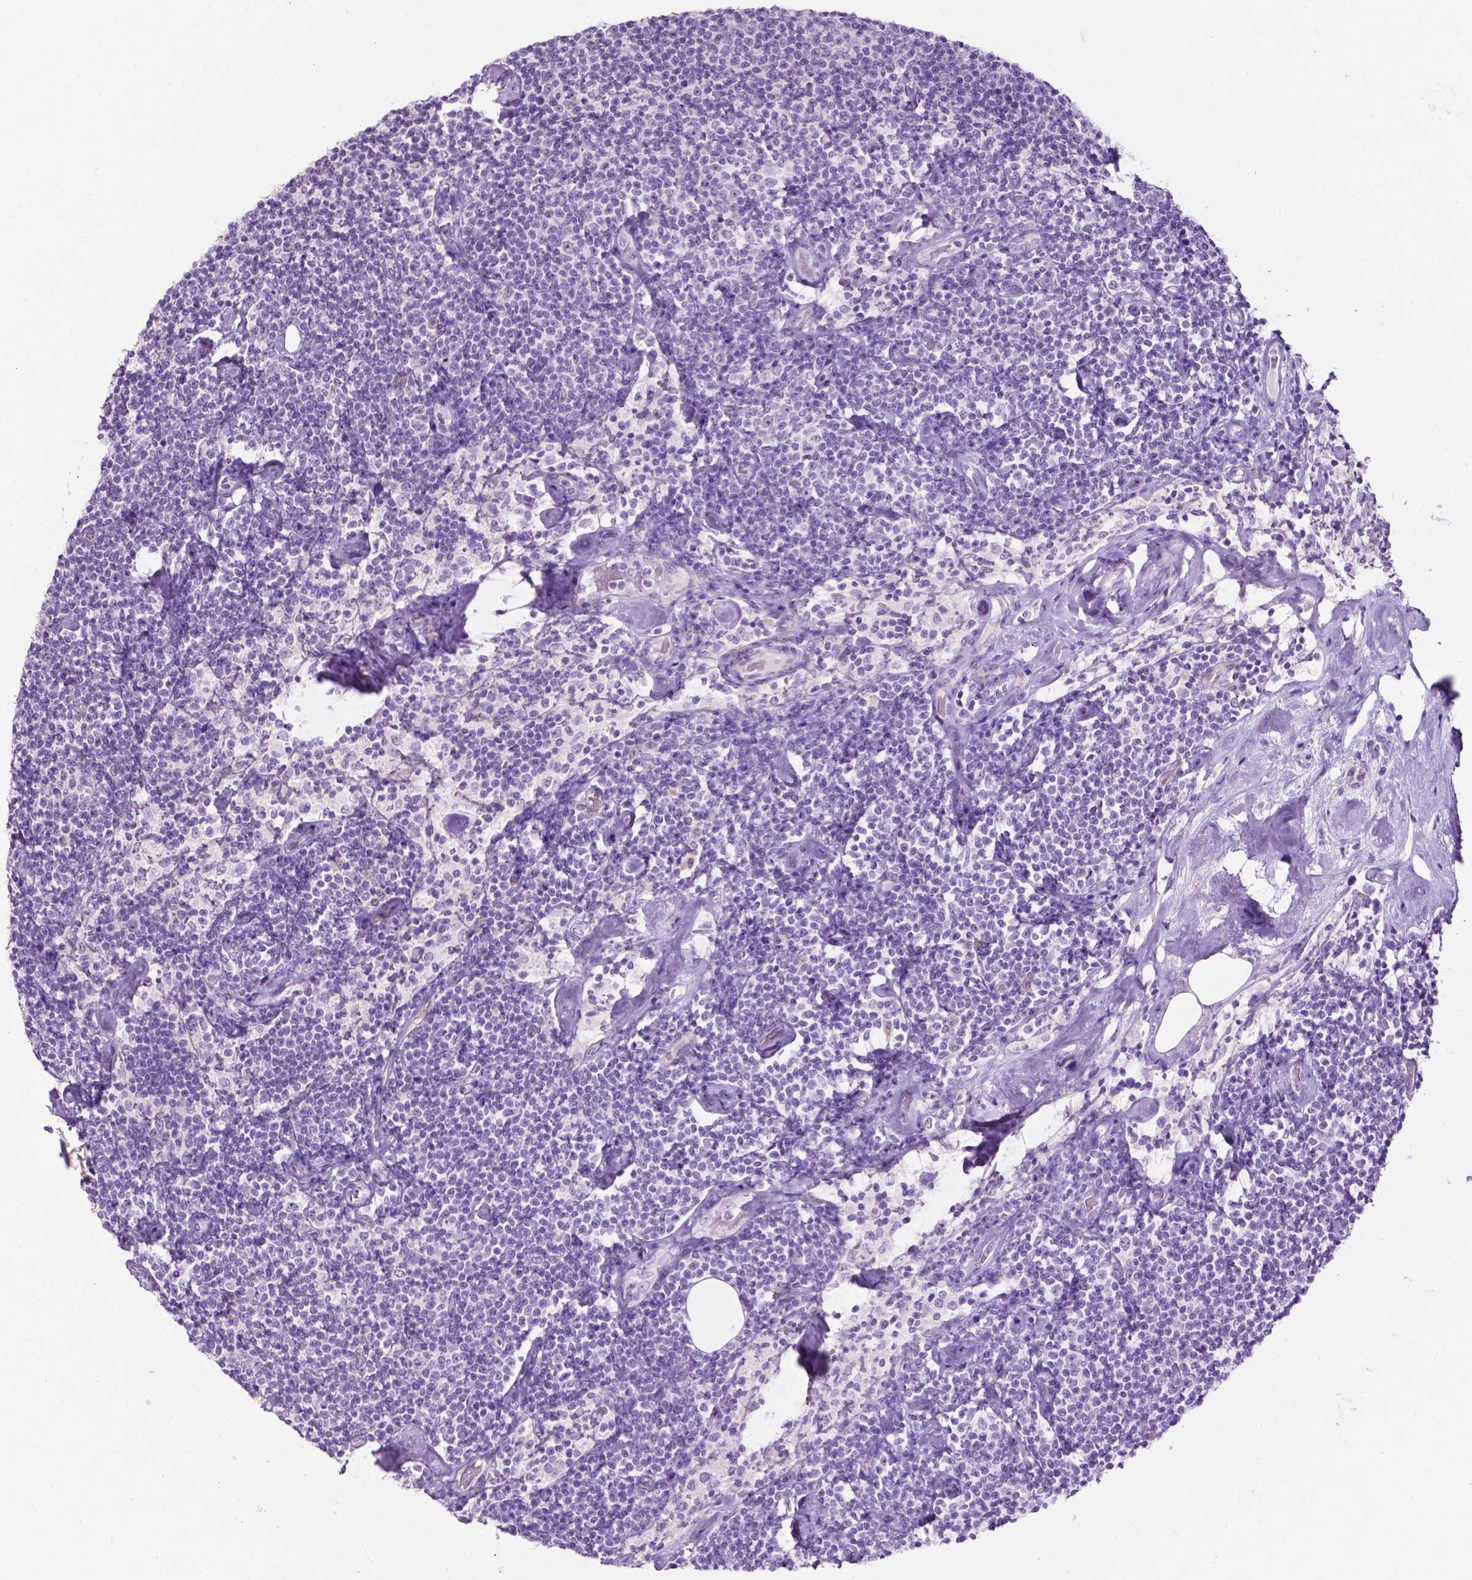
{"staining": {"intensity": "negative", "quantity": "none", "location": "none"}, "tissue": "lymphoma", "cell_type": "Tumor cells", "image_type": "cancer", "snomed": [{"axis": "morphology", "description": "Malignant lymphoma, non-Hodgkin's type, Low grade"}, {"axis": "topography", "description": "Lymph node"}], "caption": "This micrograph is of malignant lymphoma, non-Hodgkin's type (low-grade) stained with immunohistochemistry (IHC) to label a protein in brown with the nuclei are counter-stained blue. There is no expression in tumor cells. The staining was performed using DAB to visualize the protein expression in brown, while the nuclei were stained in blue with hematoxylin (Magnification: 20x).", "gene": "PHGR1", "patient": {"sex": "male", "age": 81}}